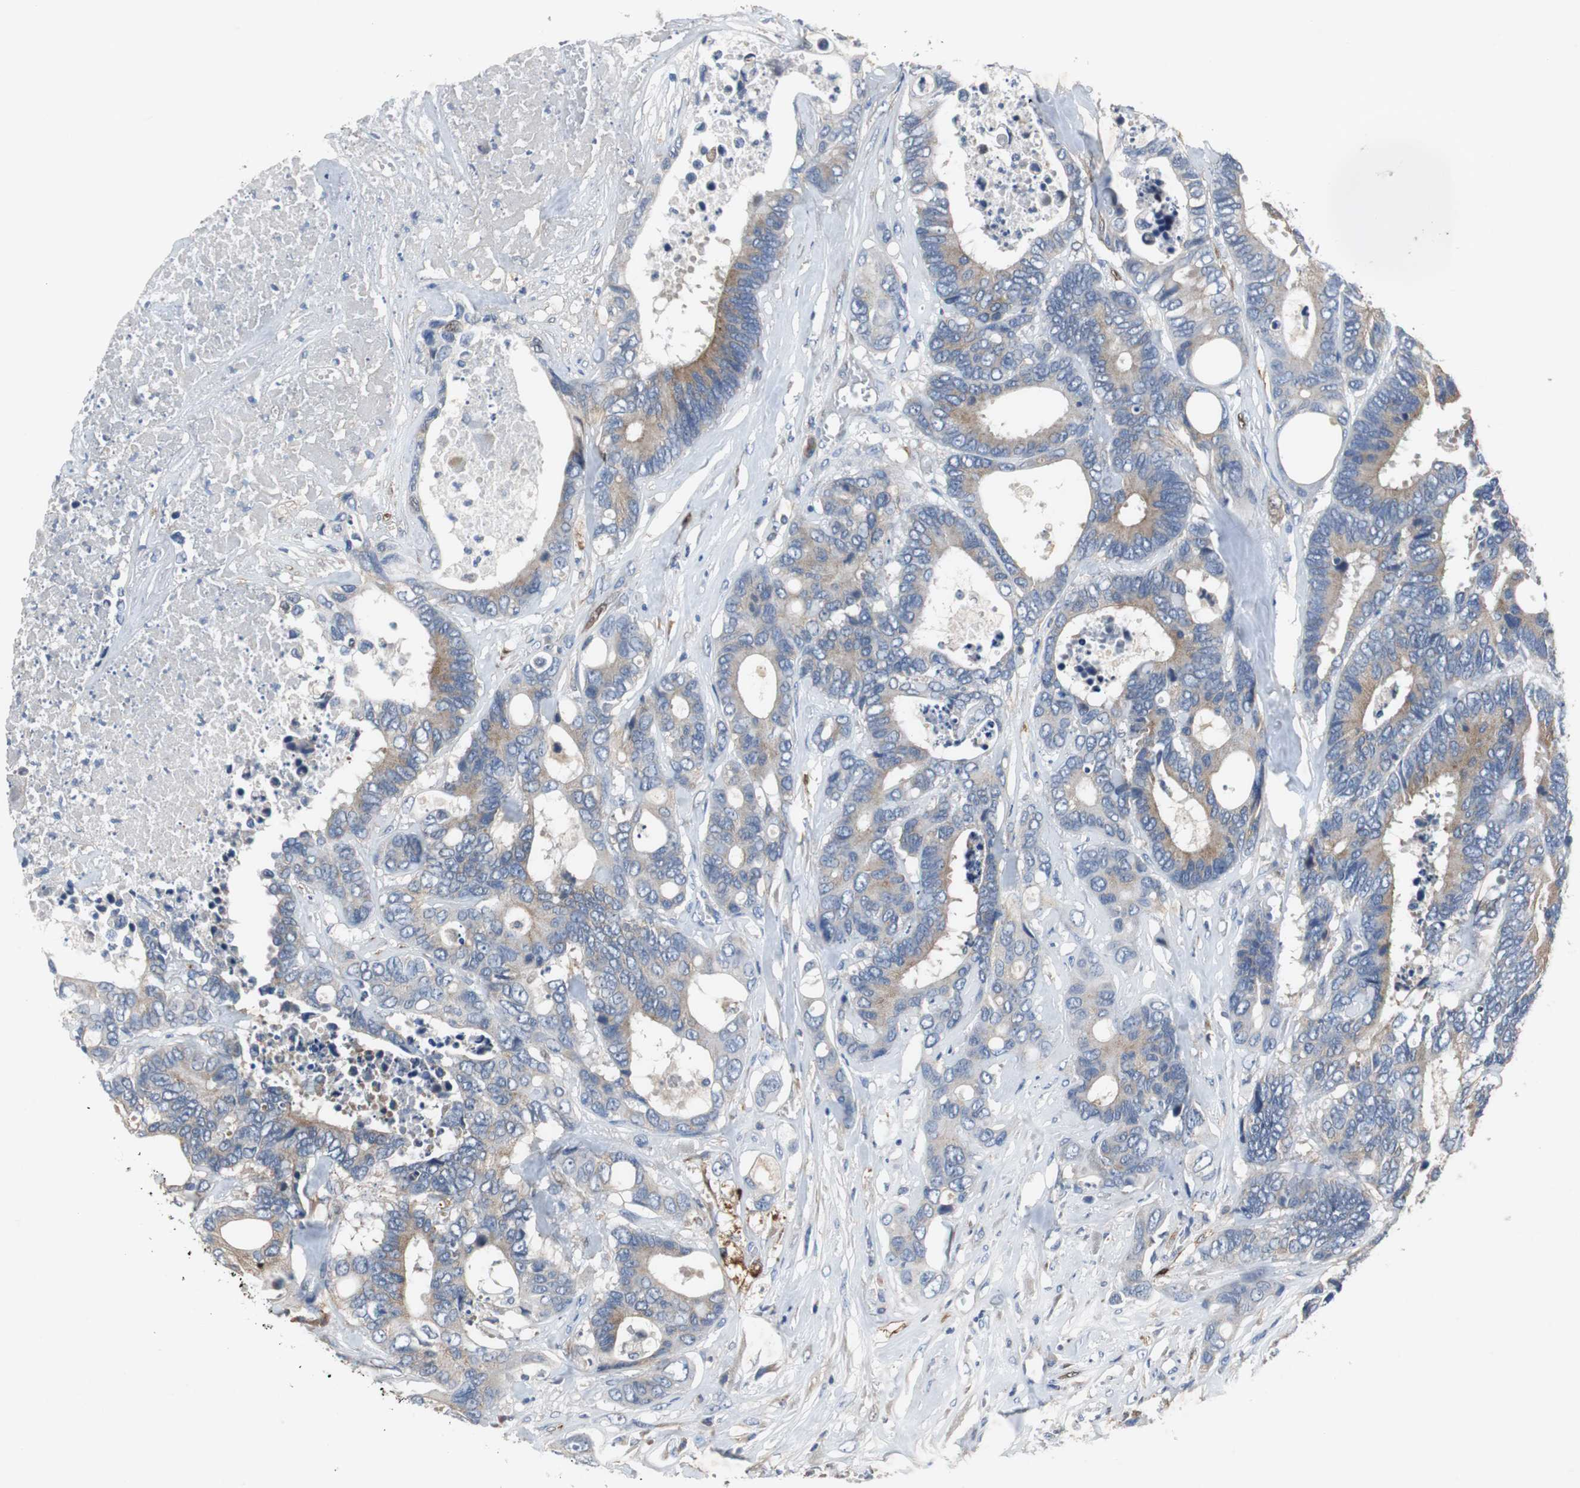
{"staining": {"intensity": "moderate", "quantity": "25%-75%", "location": "cytoplasmic/membranous"}, "tissue": "colorectal cancer", "cell_type": "Tumor cells", "image_type": "cancer", "snomed": [{"axis": "morphology", "description": "Adenocarcinoma, NOS"}, {"axis": "topography", "description": "Rectum"}], "caption": "Immunohistochemistry (IHC) (DAB) staining of human colorectal adenocarcinoma displays moderate cytoplasmic/membranous protein expression in approximately 25%-75% of tumor cells.", "gene": "CALB2", "patient": {"sex": "male", "age": 55}}